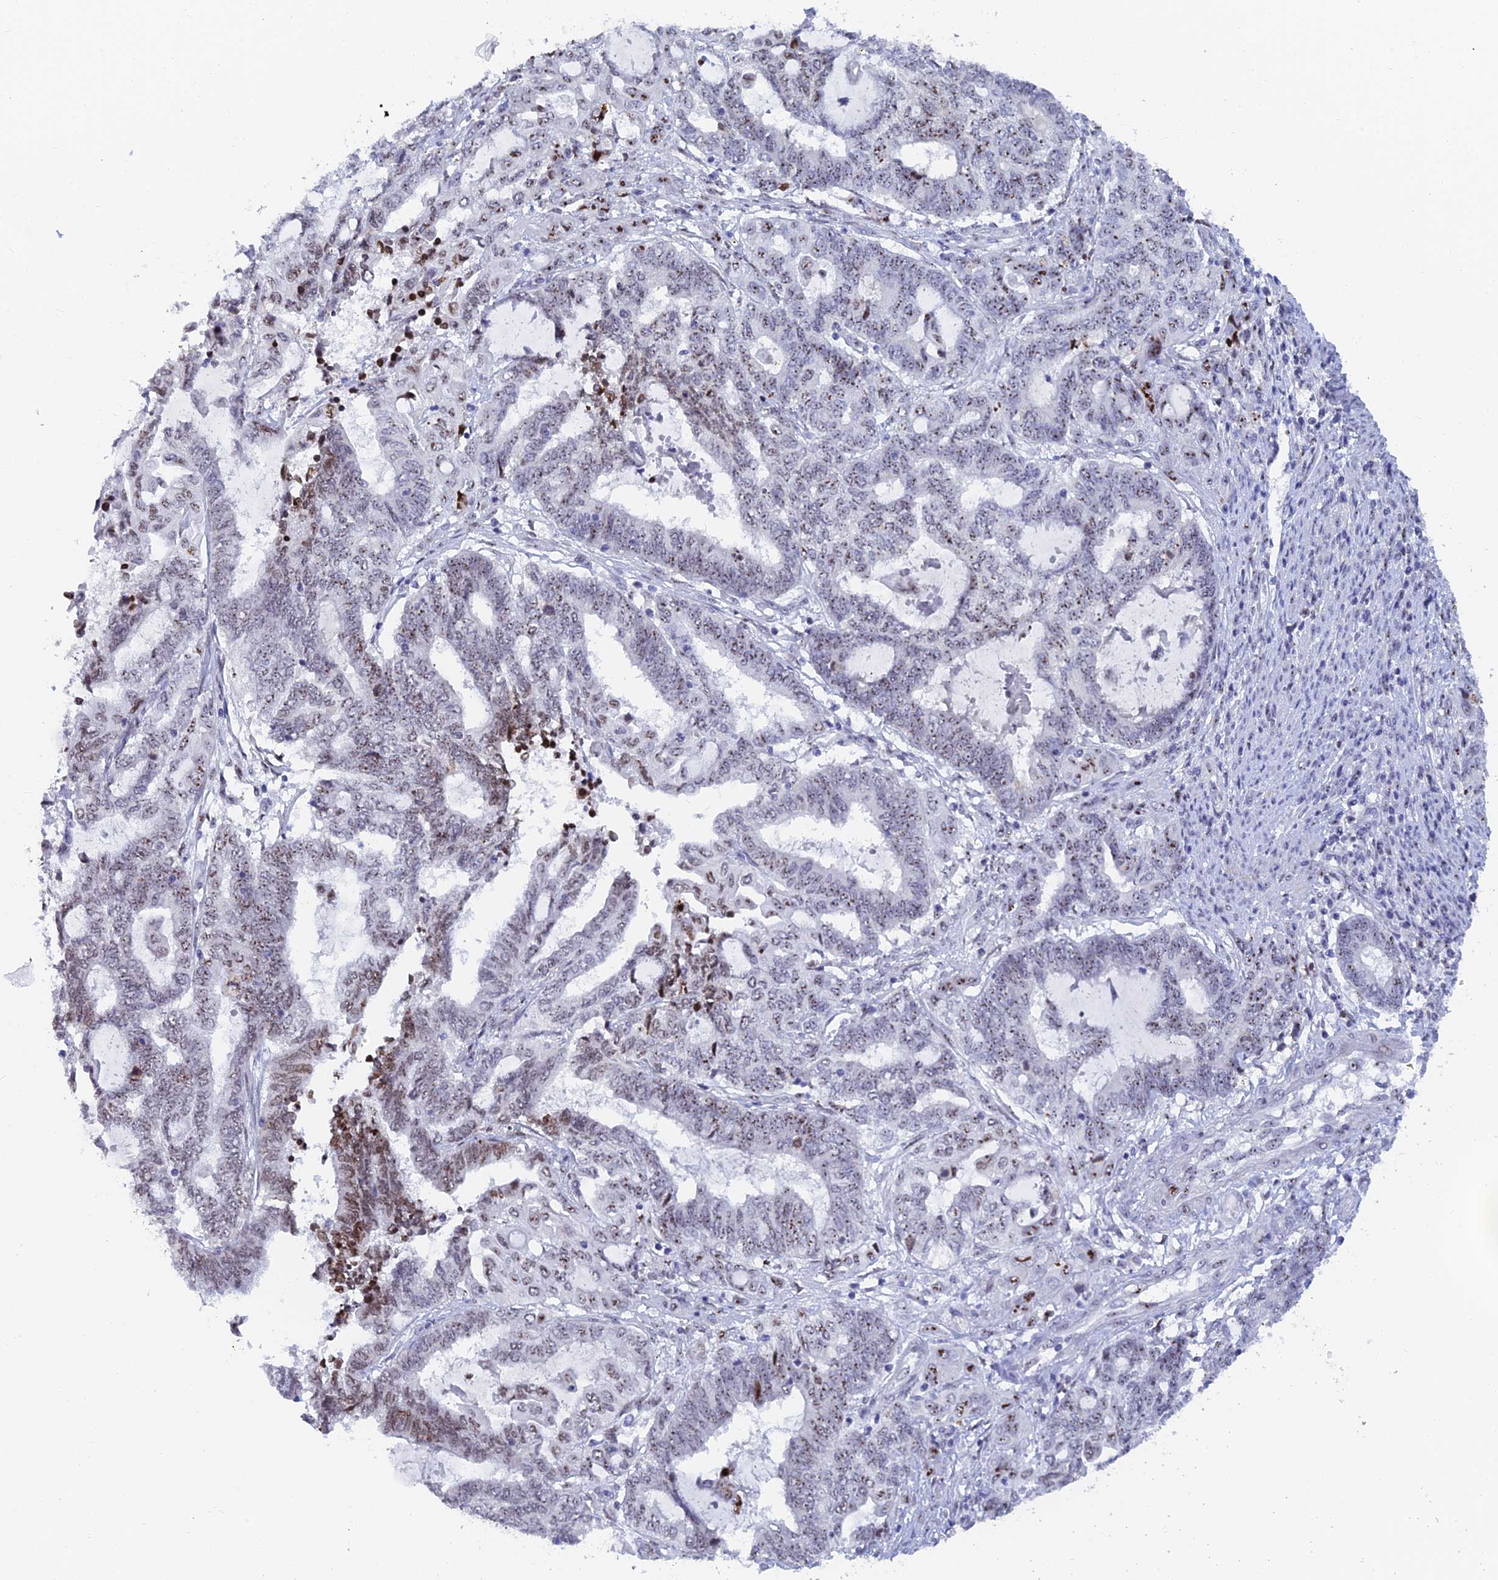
{"staining": {"intensity": "moderate", "quantity": "25%-75%", "location": "nuclear"}, "tissue": "endometrial cancer", "cell_type": "Tumor cells", "image_type": "cancer", "snomed": [{"axis": "morphology", "description": "Adenocarcinoma, NOS"}, {"axis": "topography", "description": "Uterus"}, {"axis": "topography", "description": "Endometrium"}], "caption": "This is a histology image of immunohistochemistry (IHC) staining of endometrial cancer, which shows moderate staining in the nuclear of tumor cells.", "gene": "RSL1D1", "patient": {"sex": "female", "age": 70}}